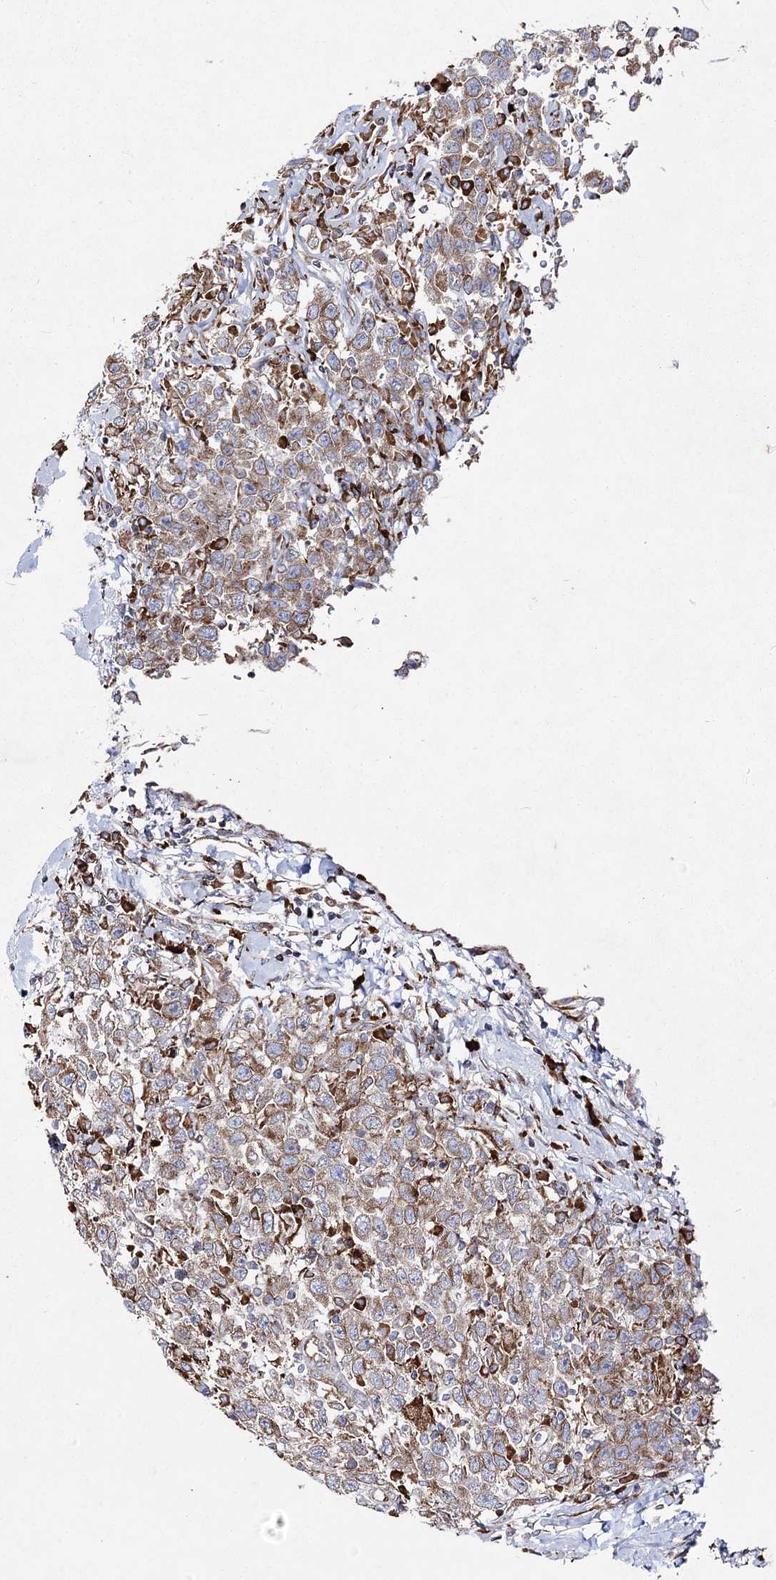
{"staining": {"intensity": "moderate", "quantity": ">75%", "location": "cytoplasmic/membranous"}, "tissue": "testis cancer", "cell_type": "Tumor cells", "image_type": "cancer", "snomed": [{"axis": "morphology", "description": "Seminoma, NOS"}, {"axis": "topography", "description": "Testis"}], "caption": "A photomicrograph showing moderate cytoplasmic/membranous positivity in about >75% of tumor cells in seminoma (testis), as visualized by brown immunohistochemical staining.", "gene": "NHLRC2", "patient": {"sex": "male", "age": 41}}